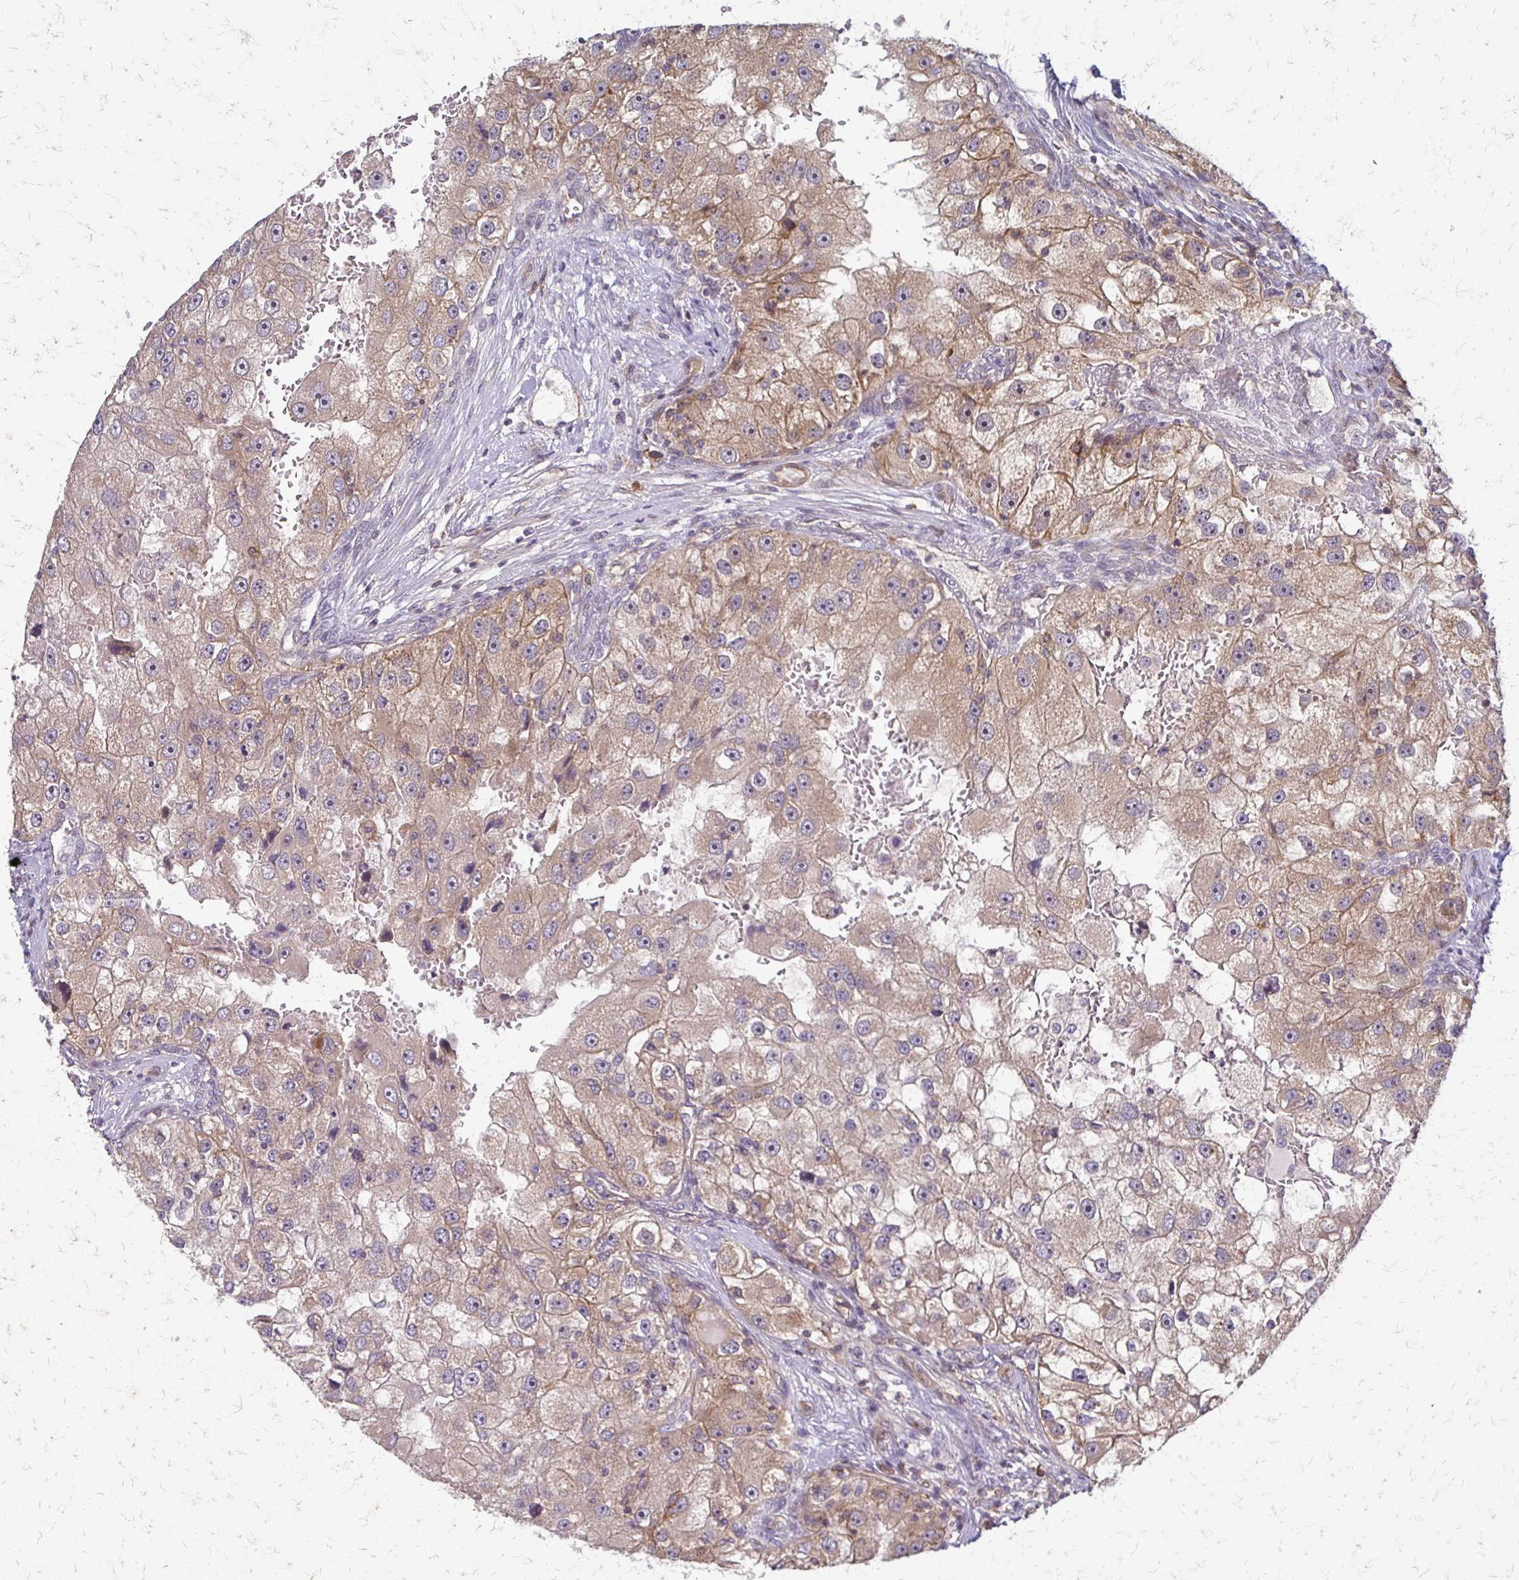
{"staining": {"intensity": "weak", "quantity": "25%-75%", "location": "cytoplasmic/membranous"}, "tissue": "renal cancer", "cell_type": "Tumor cells", "image_type": "cancer", "snomed": [{"axis": "morphology", "description": "Adenocarcinoma, NOS"}, {"axis": "topography", "description": "Kidney"}], "caption": "Renal cancer (adenocarcinoma) stained for a protein demonstrates weak cytoplasmic/membranous positivity in tumor cells.", "gene": "SLC9A9", "patient": {"sex": "male", "age": 63}}